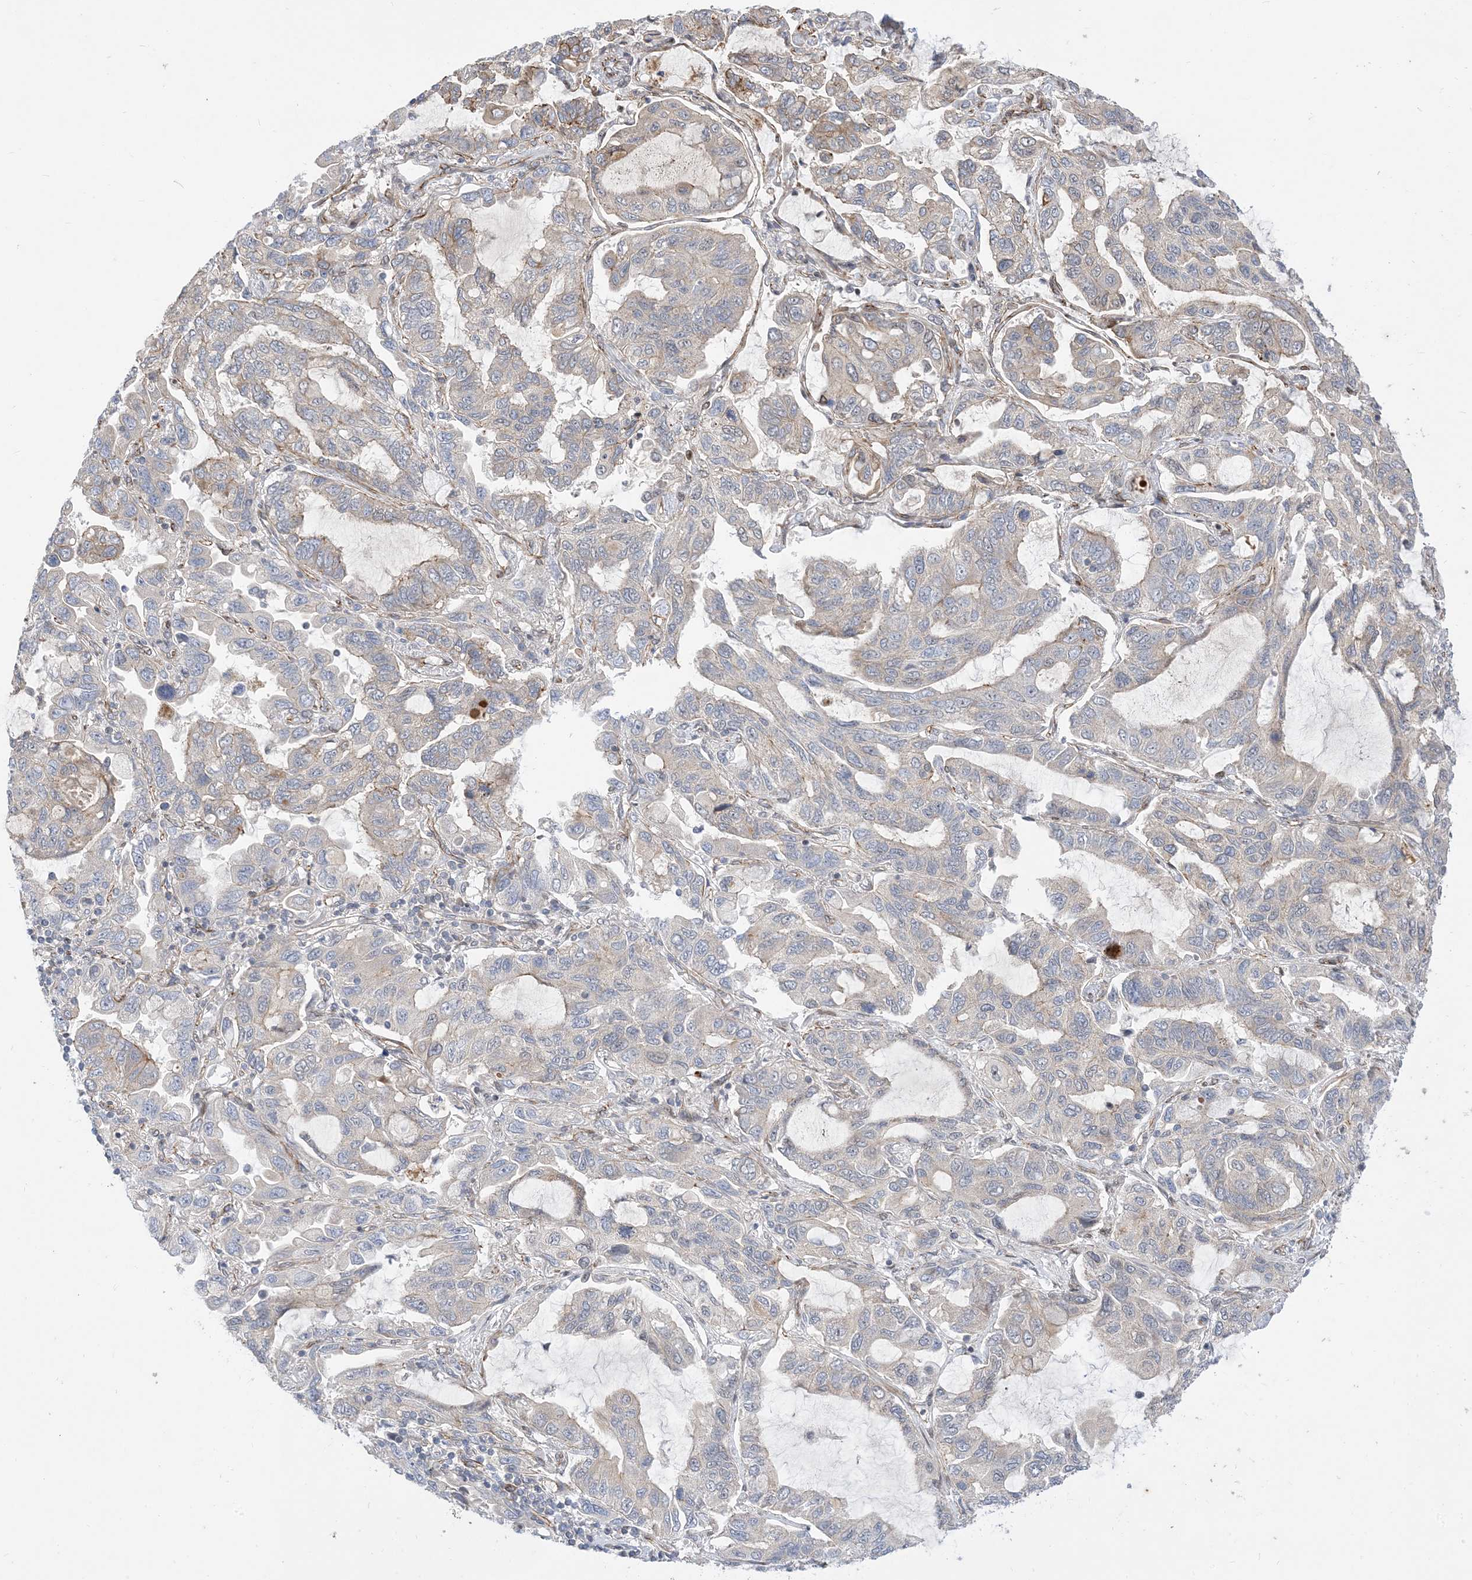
{"staining": {"intensity": "weak", "quantity": "<25%", "location": "cytoplasmic/membranous"}, "tissue": "lung cancer", "cell_type": "Tumor cells", "image_type": "cancer", "snomed": [{"axis": "morphology", "description": "Adenocarcinoma, NOS"}, {"axis": "topography", "description": "Lung"}], "caption": "This is an immunohistochemistry image of human lung cancer (adenocarcinoma). There is no positivity in tumor cells.", "gene": "TYSND1", "patient": {"sex": "male", "age": 64}}